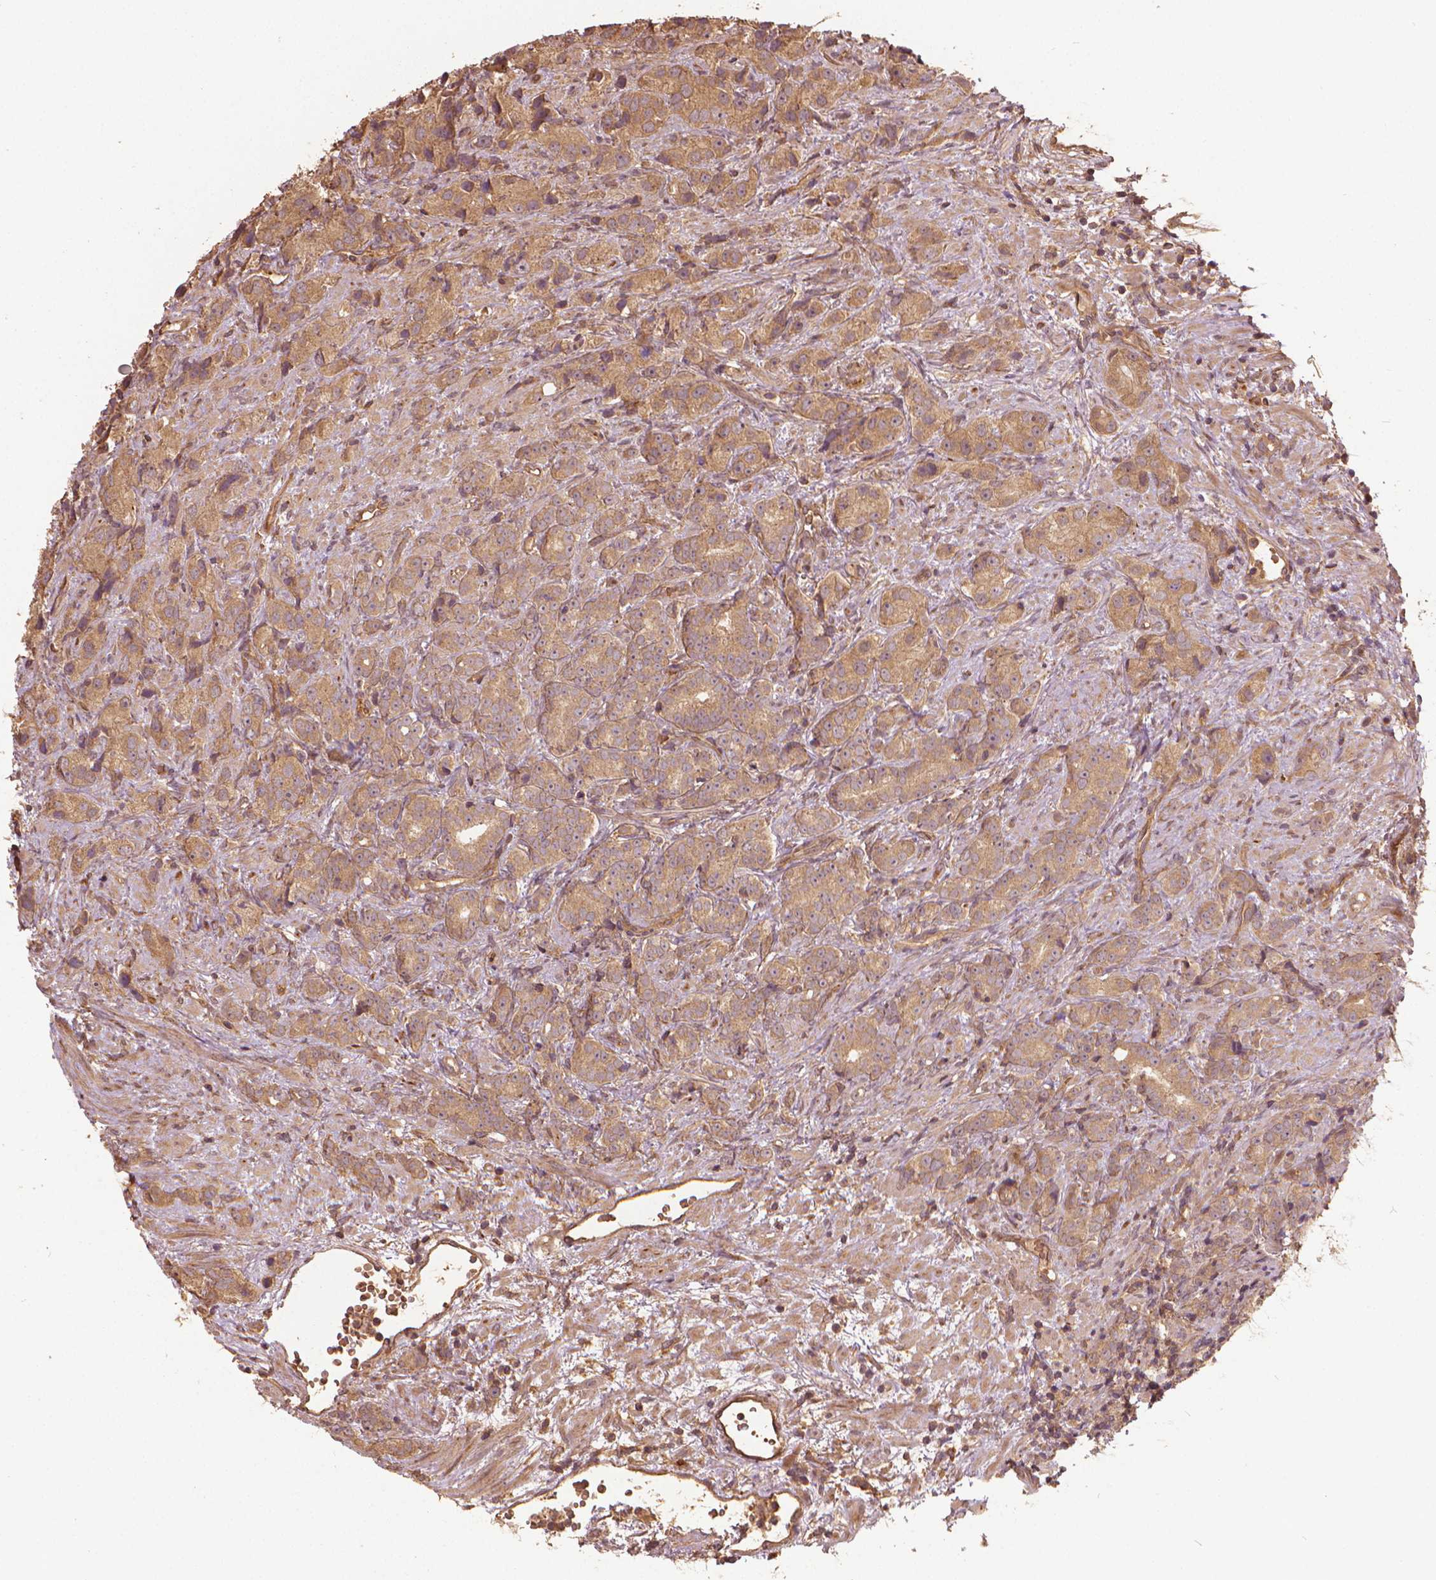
{"staining": {"intensity": "moderate", "quantity": ">75%", "location": "cytoplasmic/membranous"}, "tissue": "prostate cancer", "cell_type": "Tumor cells", "image_type": "cancer", "snomed": [{"axis": "morphology", "description": "Adenocarcinoma, High grade"}, {"axis": "topography", "description": "Prostate"}], "caption": "Protein staining by immunohistochemistry (IHC) reveals moderate cytoplasmic/membranous expression in about >75% of tumor cells in prostate cancer.", "gene": "UBXN2A", "patient": {"sex": "male", "age": 90}}